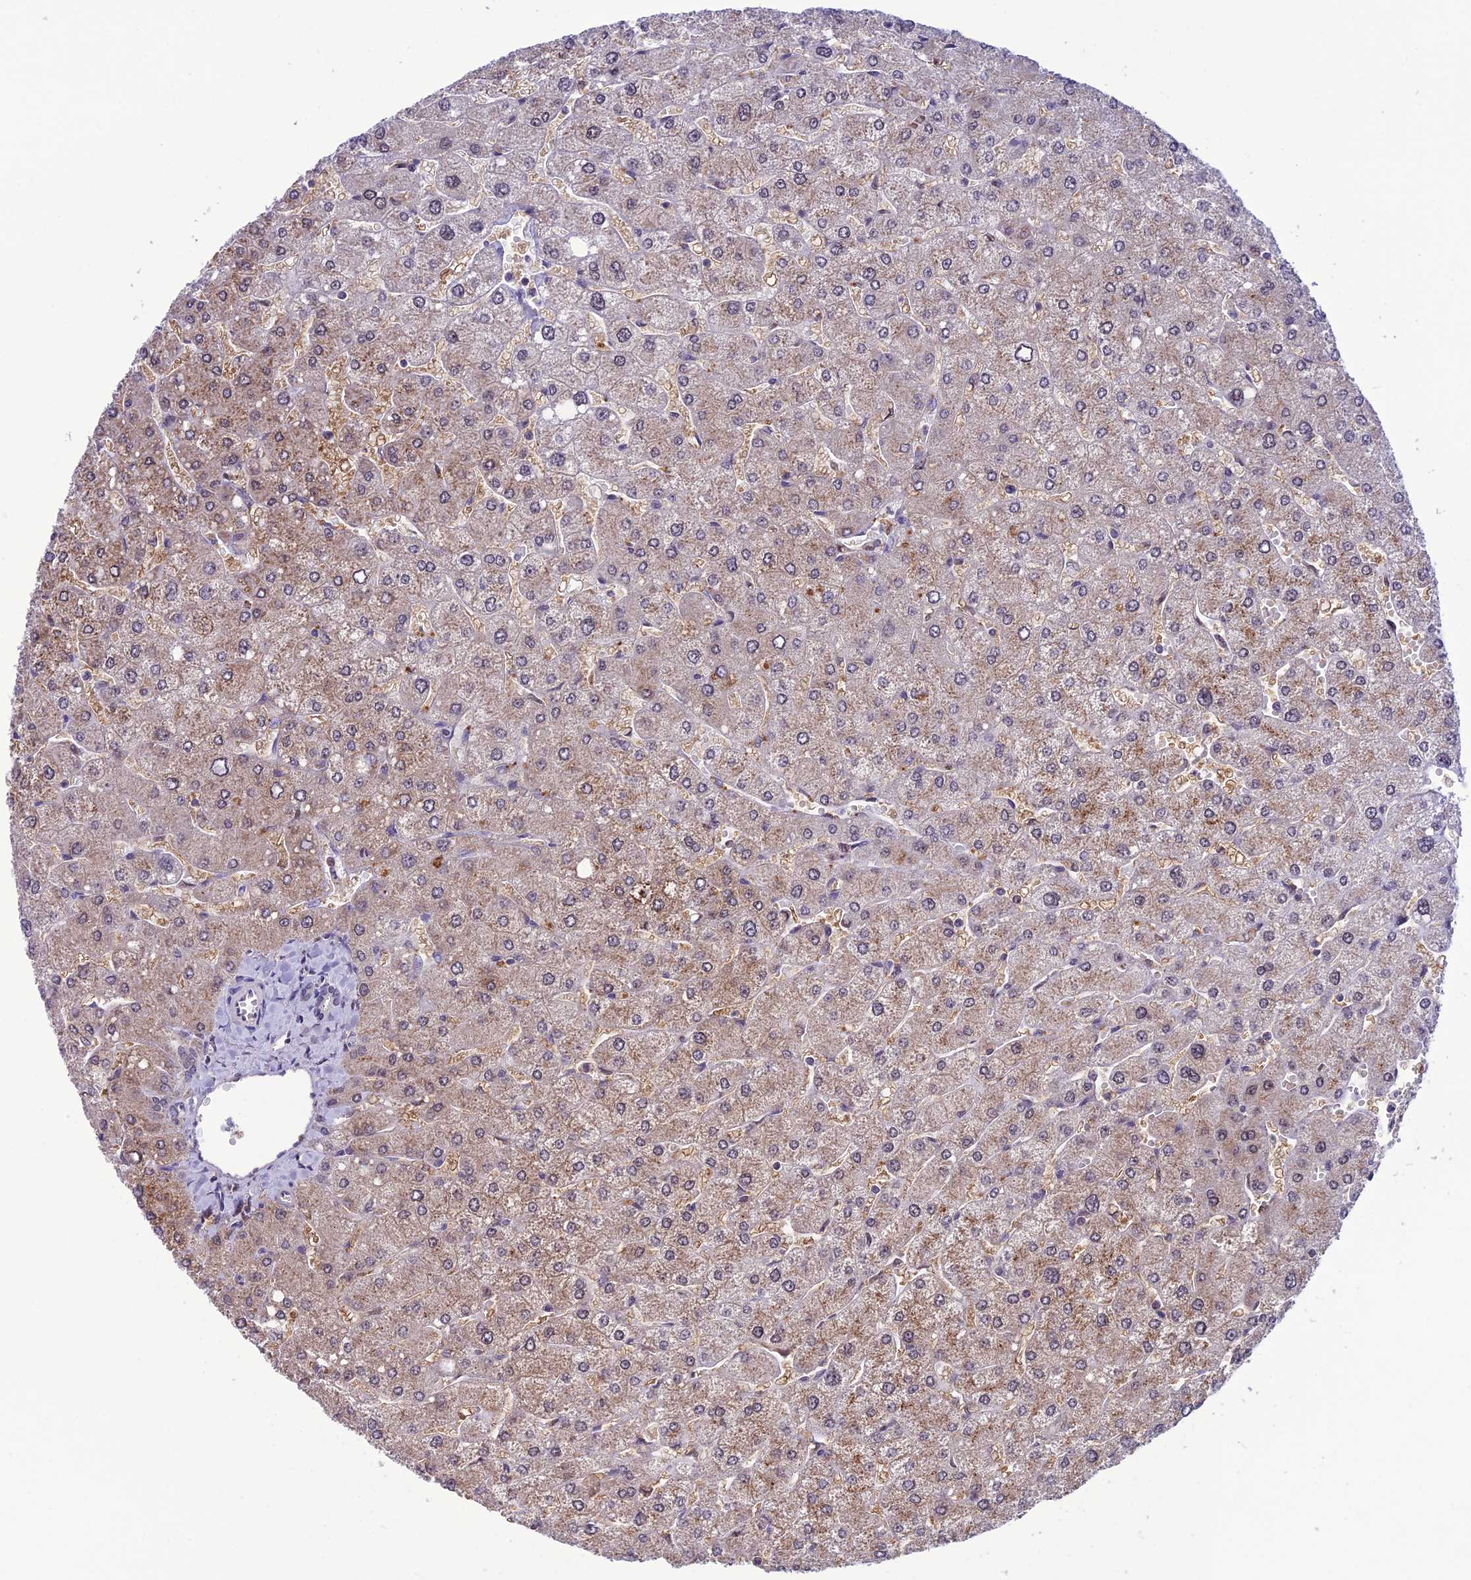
{"staining": {"intensity": "negative", "quantity": "none", "location": "none"}, "tissue": "liver", "cell_type": "Cholangiocytes", "image_type": "normal", "snomed": [{"axis": "morphology", "description": "Normal tissue, NOS"}, {"axis": "topography", "description": "Liver"}], "caption": "The image exhibits no significant positivity in cholangiocytes of liver.", "gene": "MIS12", "patient": {"sex": "male", "age": 55}}